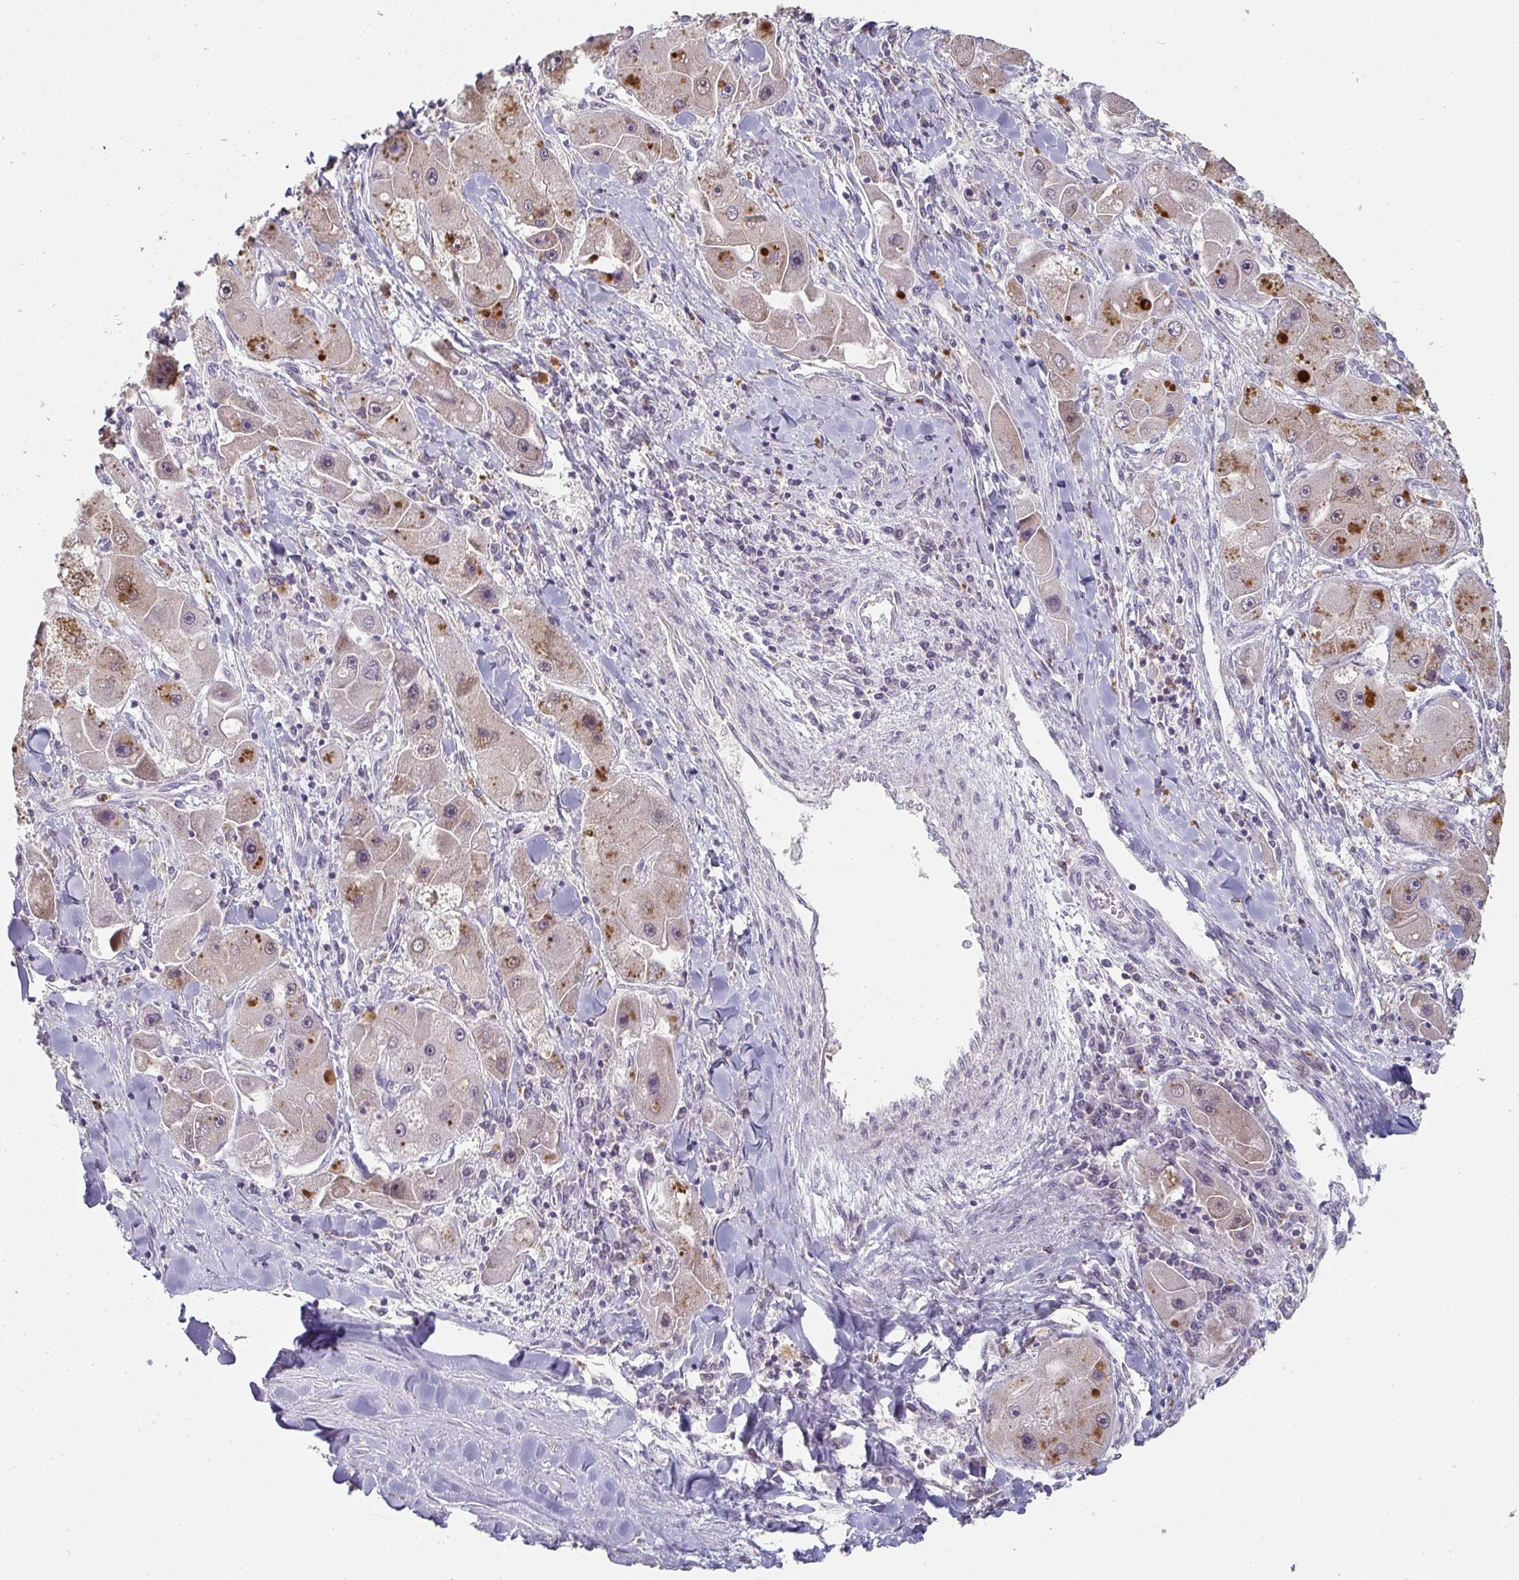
{"staining": {"intensity": "moderate", "quantity": ">75%", "location": "cytoplasmic/membranous"}, "tissue": "liver cancer", "cell_type": "Tumor cells", "image_type": "cancer", "snomed": [{"axis": "morphology", "description": "Carcinoma, Hepatocellular, NOS"}, {"axis": "topography", "description": "Liver"}], "caption": "Liver cancer (hepatocellular carcinoma) stained with a brown dye shows moderate cytoplasmic/membranous positive positivity in about >75% of tumor cells.", "gene": "A1CF", "patient": {"sex": "male", "age": 24}}